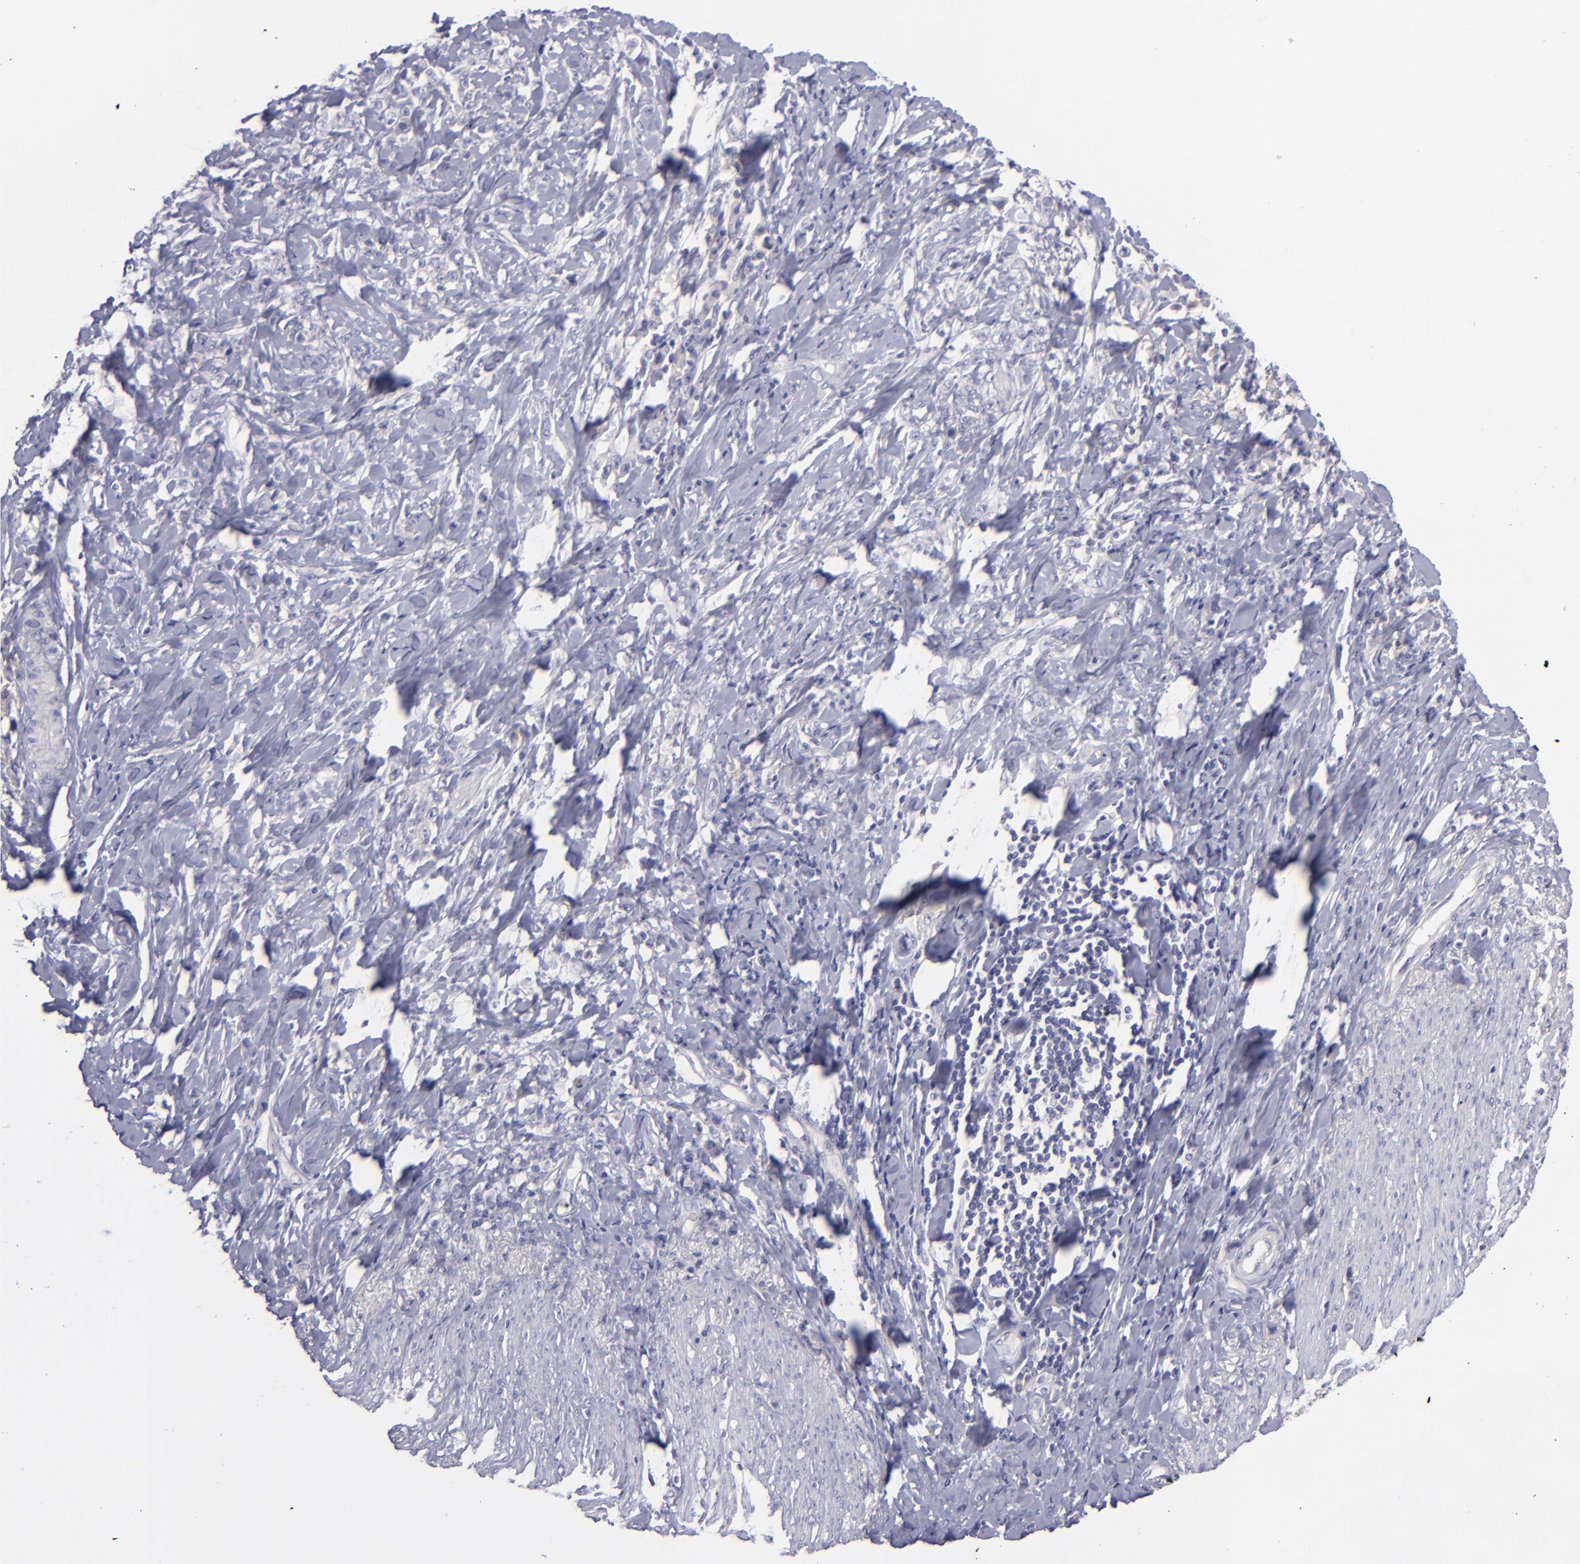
{"staining": {"intensity": "weak", "quantity": "<25%", "location": "cytoplasmic/membranous"}, "tissue": "stomach cancer", "cell_type": "Tumor cells", "image_type": "cancer", "snomed": [{"axis": "morphology", "description": "Adenocarcinoma, NOS"}, {"axis": "topography", "description": "Stomach, lower"}], "caption": "Protein analysis of stomach adenocarcinoma demonstrates no significant positivity in tumor cells.", "gene": "BSG", "patient": {"sex": "male", "age": 88}}